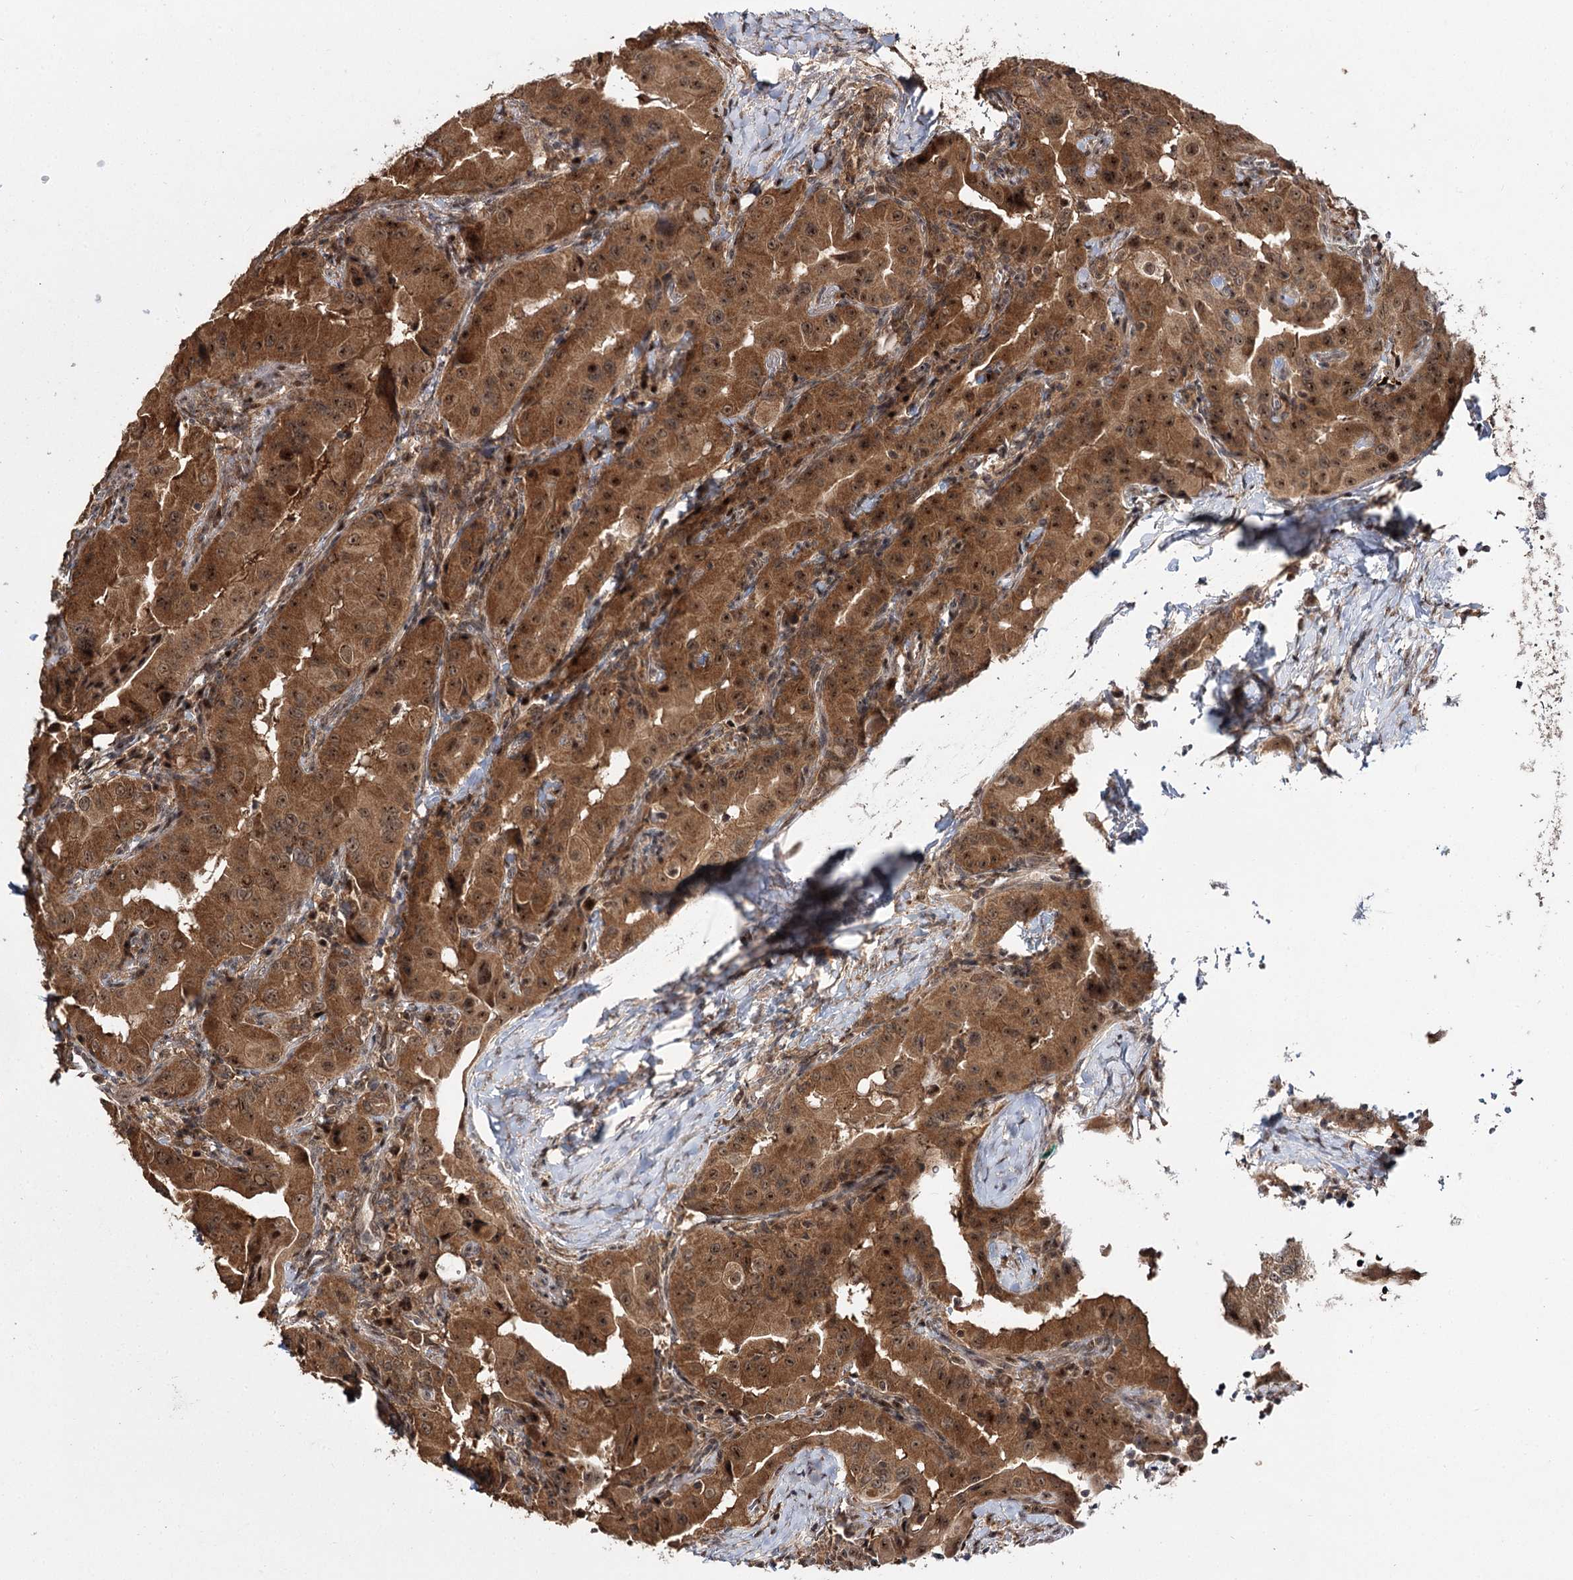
{"staining": {"intensity": "strong", "quantity": ">75%", "location": "cytoplasmic/membranous,nuclear"}, "tissue": "thyroid cancer", "cell_type": "Tumor cells", "image_type": "cancer", "snomed": [{"axis": "morphology", "description": "Papillary adenocarcinoma, NOS"}, {"axis": "topography", "description": "Thyroid gland"}], "caption": "IHC staining of thyroid cancer, which exhibits high levels of strong cytoplasmic/membranous and nuclear staining in about >75% of tumor cells indicating strong cytoplasmic/membranous and nuclear protein staining. The staining was performed using DAB (brown) for protein detection and nuclei were counterstained in hematoxylin (blue).", "gene": "MKNK2", "patient": {"sex": "male", "age": 33}}